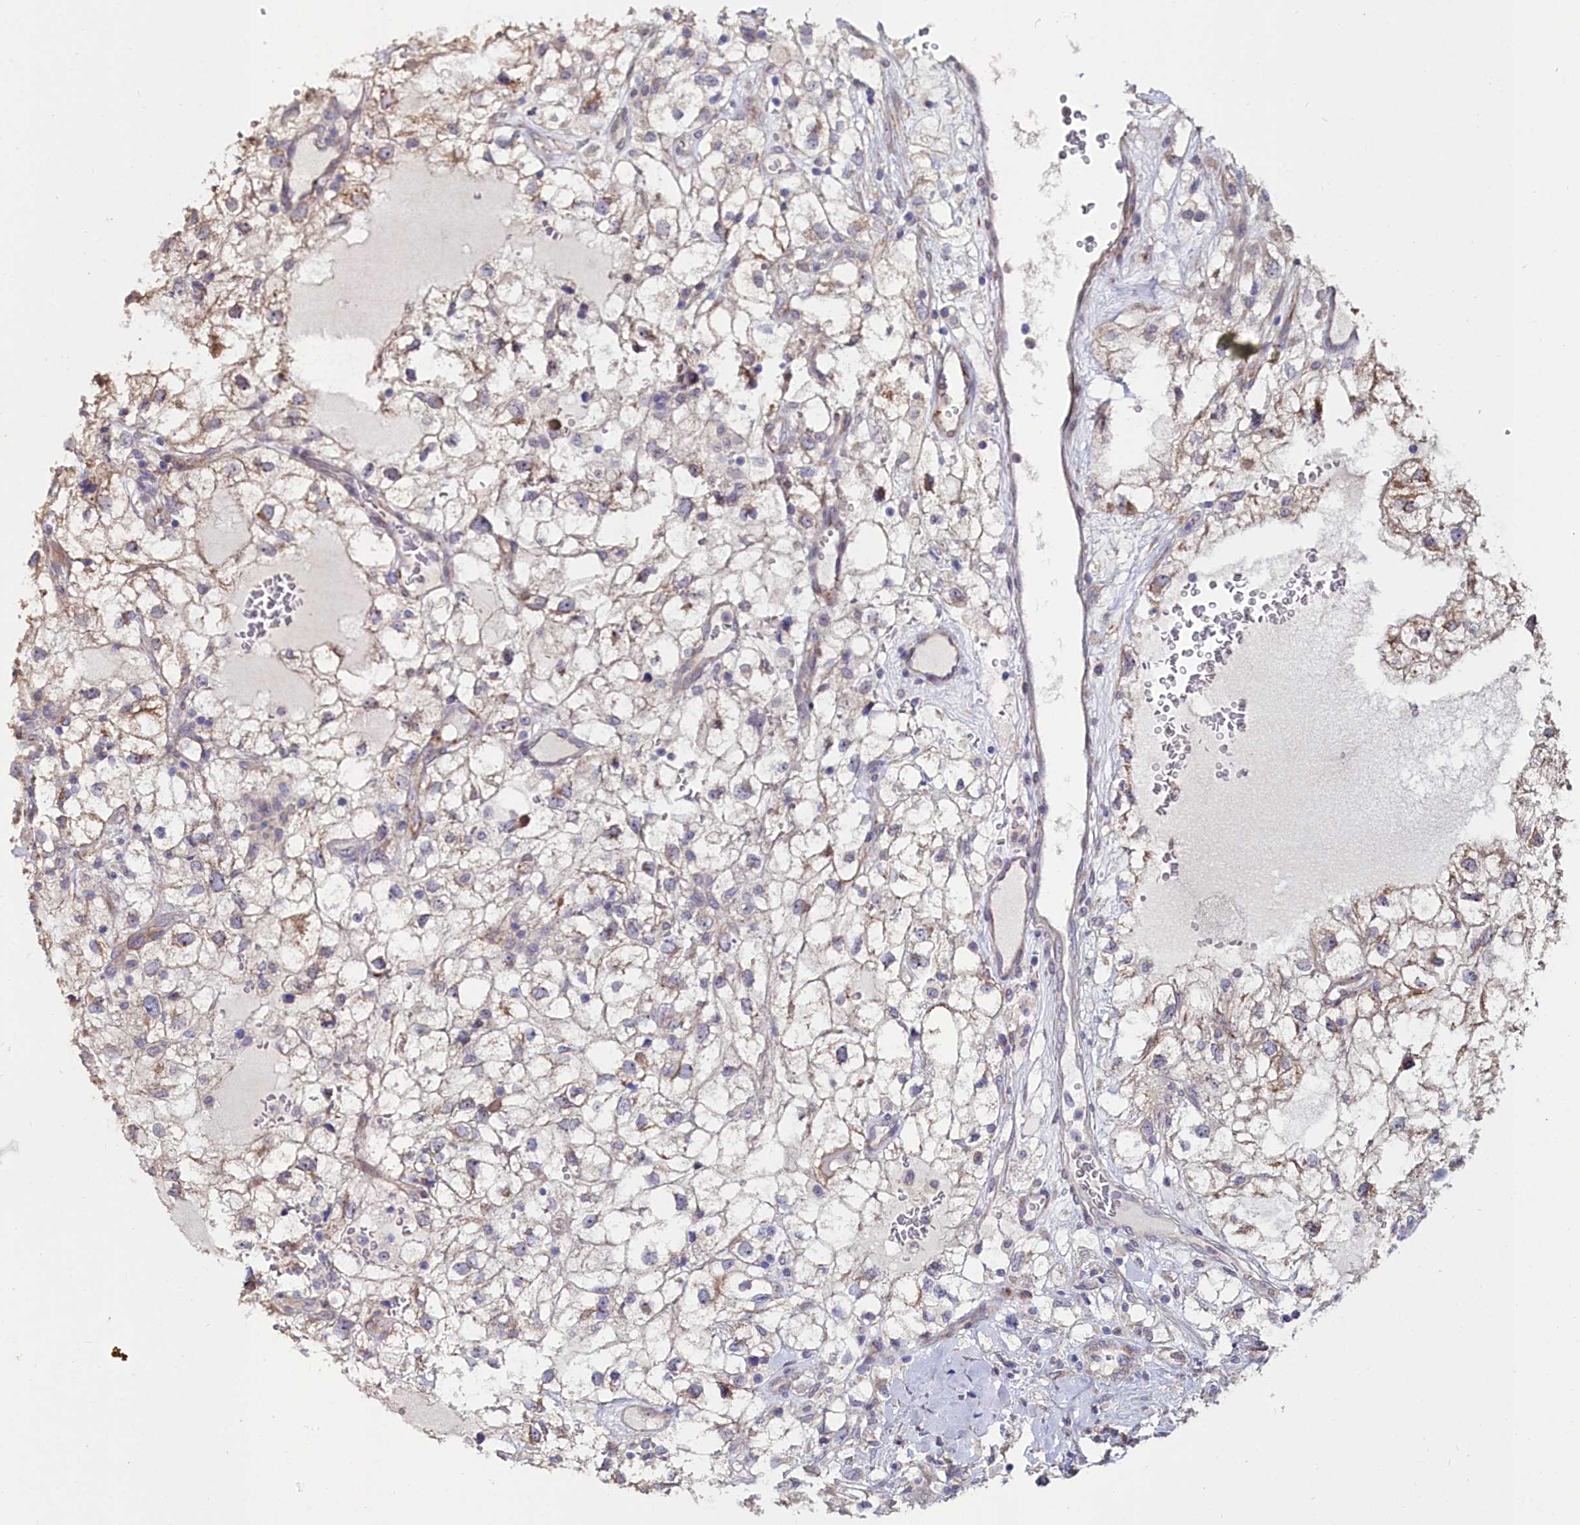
{"staining": {"intensity": "weak", "quantity": "<25%", "location": "cytoplasmic/membranous"}, "tissue": "renal cancer", "cell_type": "Tumor cells", "image_type": "cancer", "snomed": [{"axis": "morphology", "description": "Adenocarcinoma, NOS"}, {"axis": "topography", "description": "Kidney"}], "caption": "Immunohistochemistry (IHC) of renal cancer (adenocarcinoma) displays no positivity in tumor cells.", "gene": "C4orf19", "patient": {"sex": "male", "age": 59}}